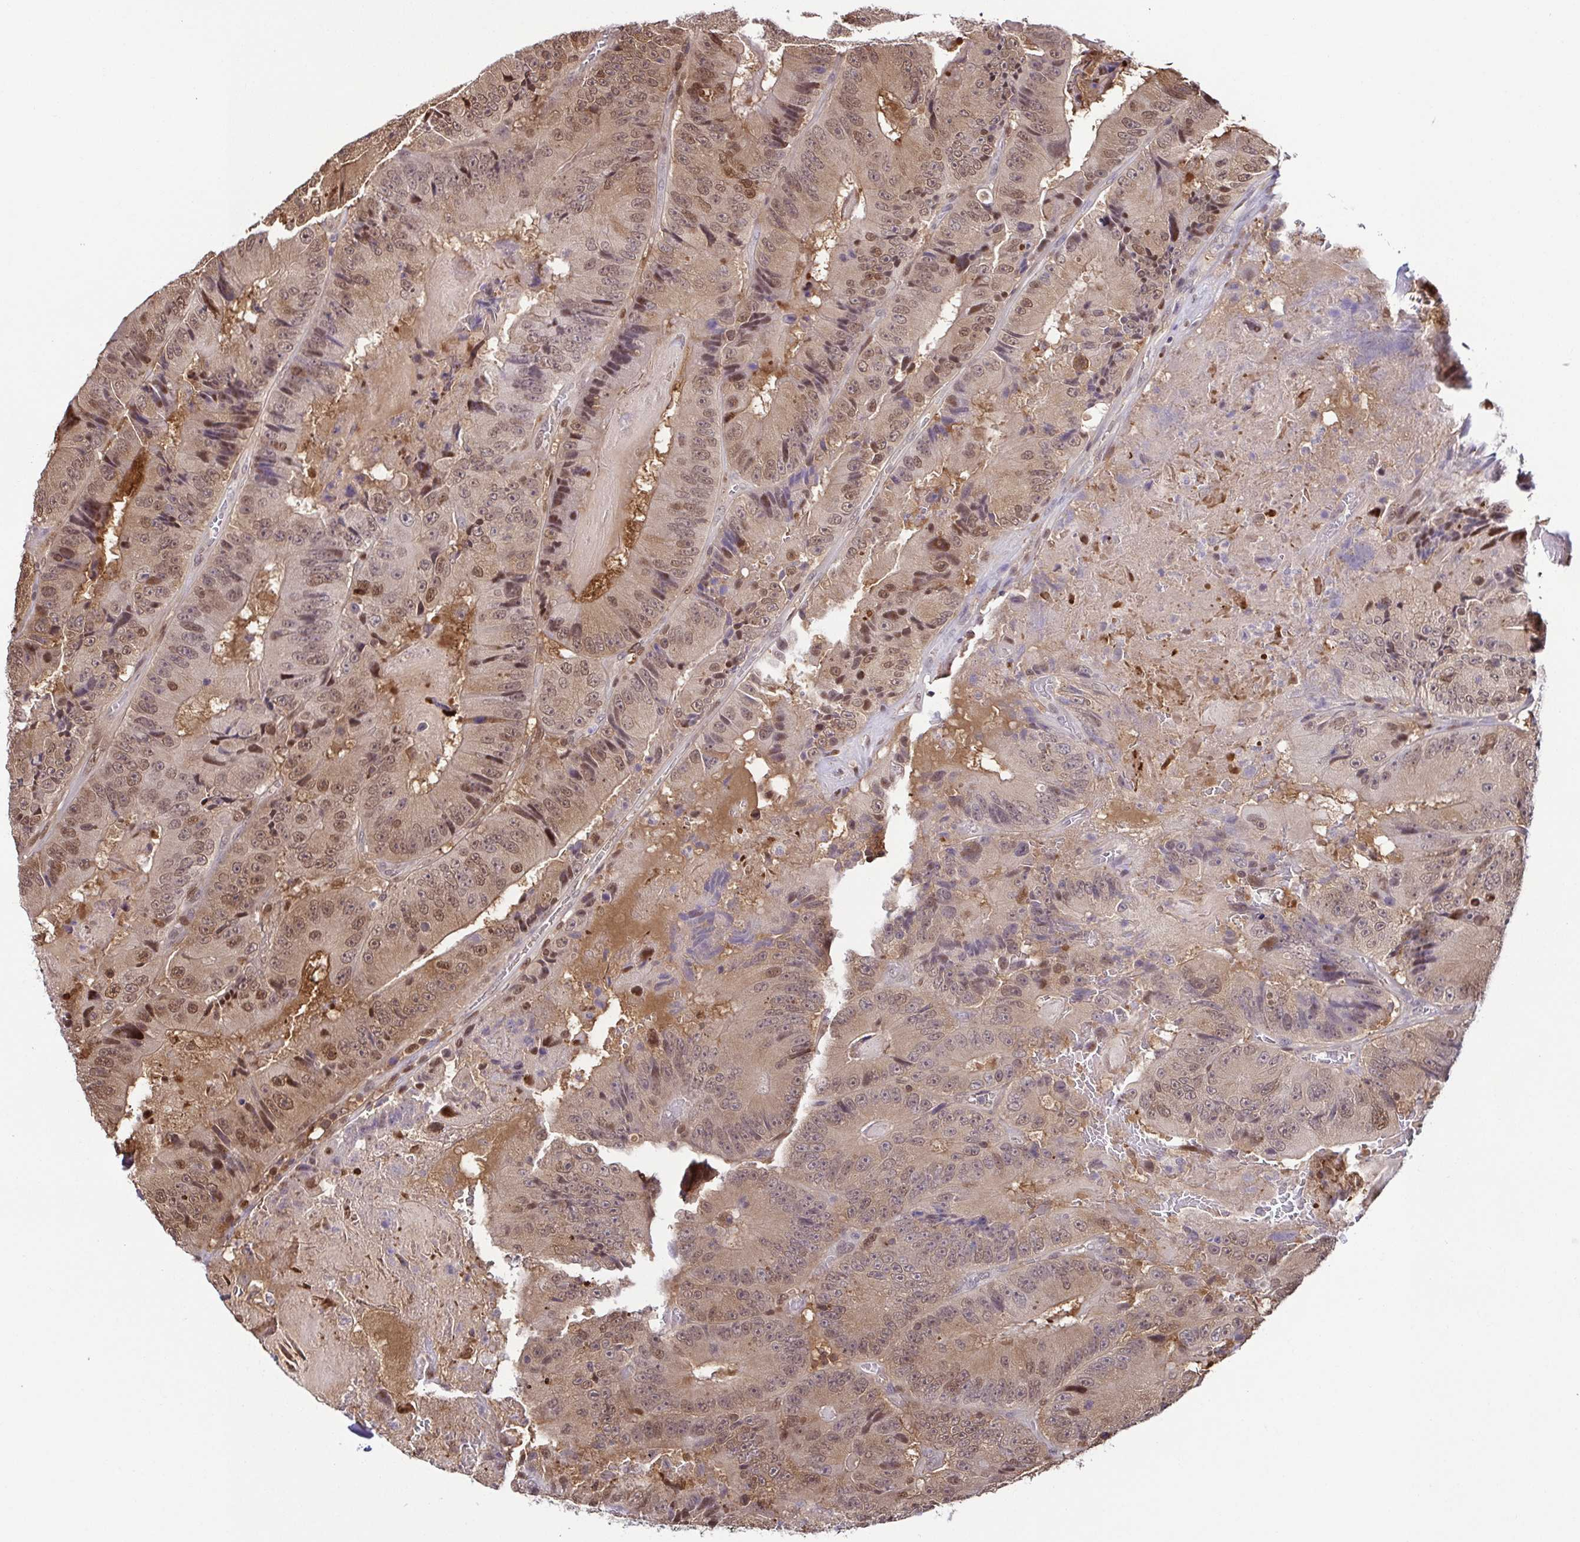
{"staining": {"intensity": "weak", "quantity": "25%-75%", "location": "cytoplasmic/membranous,nuclear"}, "tissue": "colorectal cancer", "cell_type": "Tumor cells", "image_type": "cancer", "snomed": [{"axis": "morphology", "description": "Adenocarcinoma, NOS"}, {"axis": "topography", "description": "Colon"}], "caption": "Human colorectal adenocarcinoma stained with a protein marker displays weak staining in tumor cells.", "gene": "PSMB9", "patient": {"sex": "female", "age": 86}}